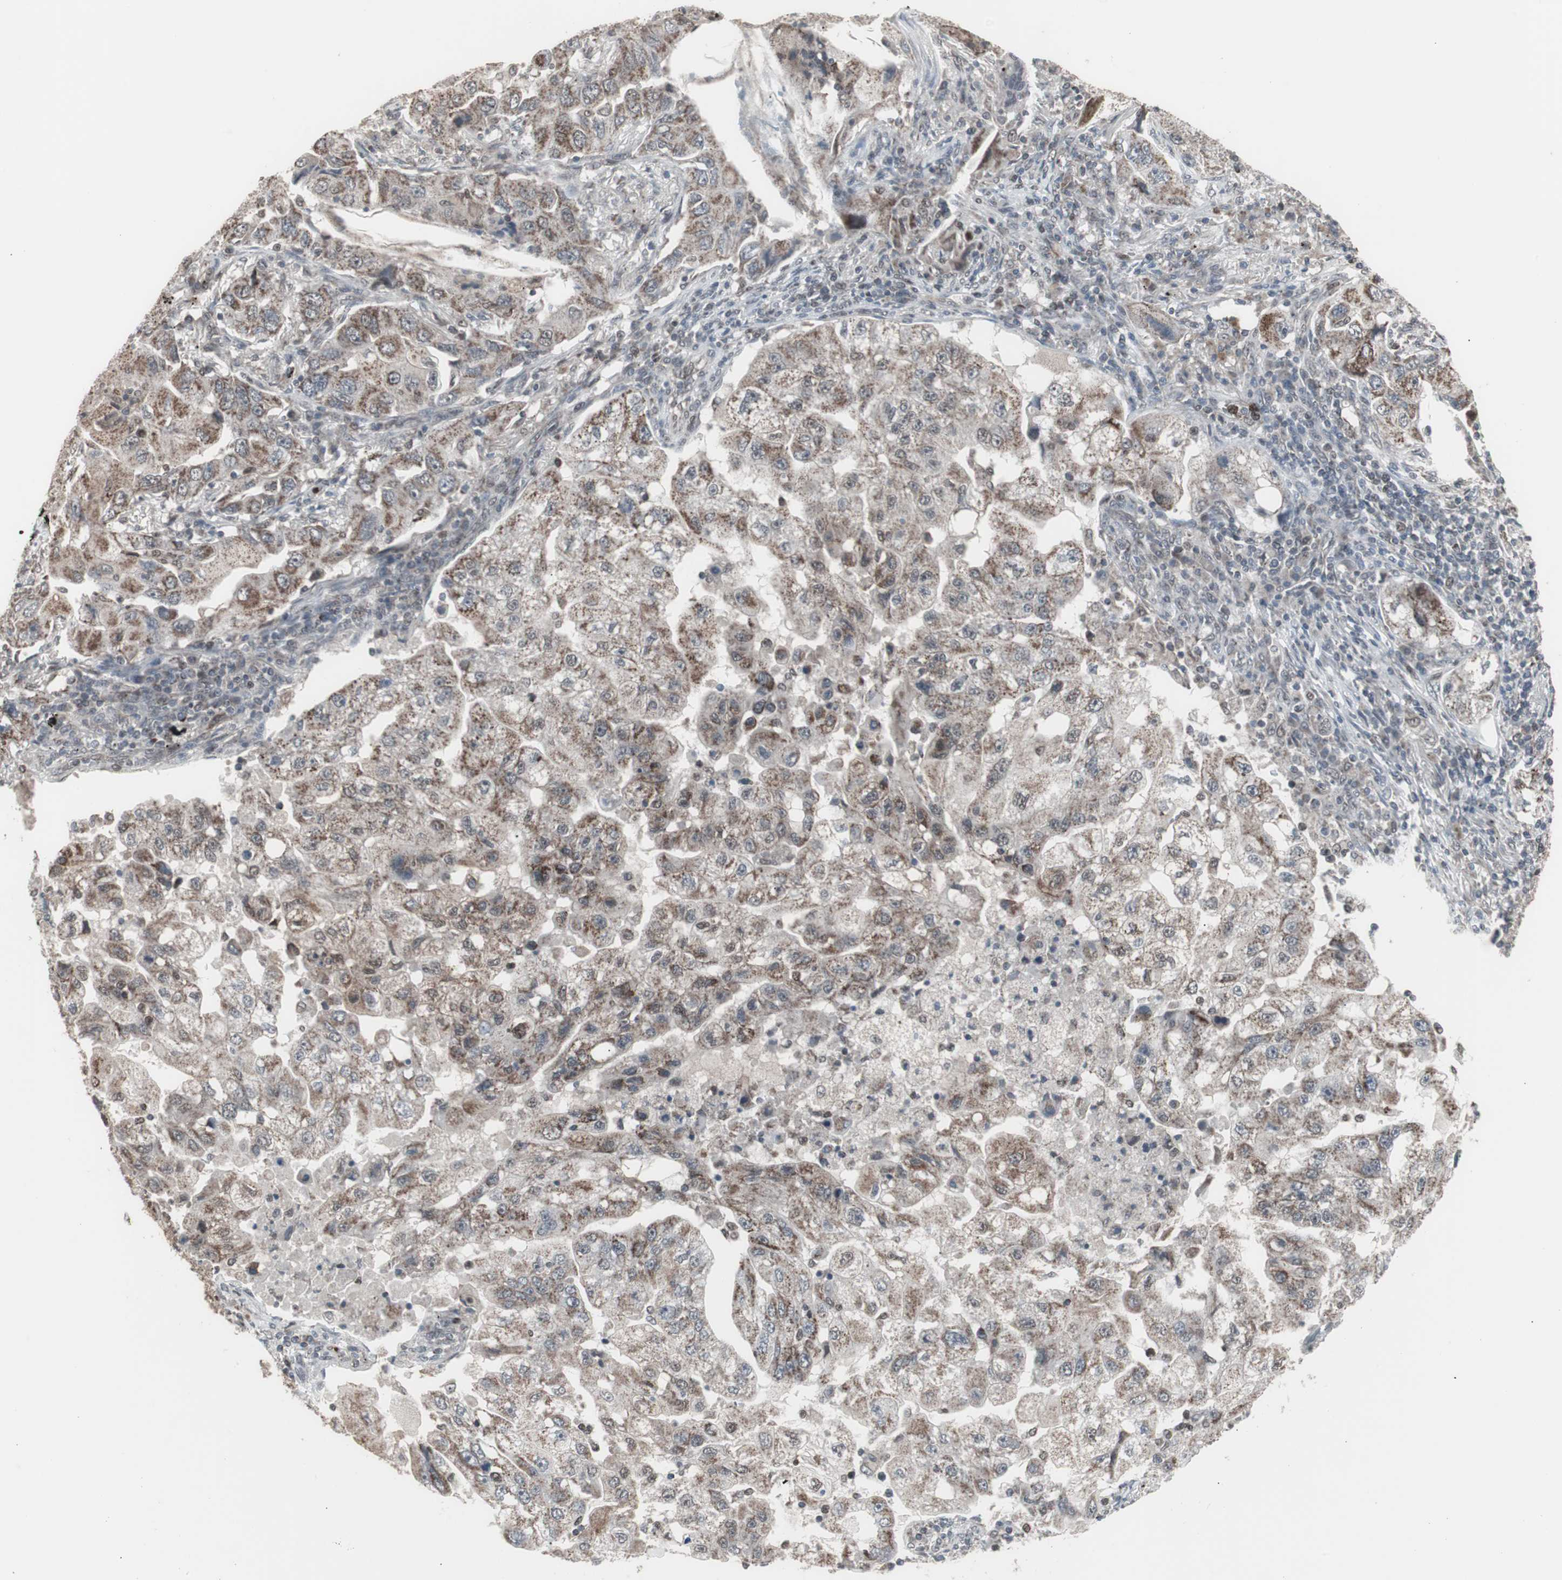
{"staining": {"intensity": "moderate", "quantity": "25%-75%", "location": "cytoplasmic/membranous,nuclear"}, "tissue": "lung cancer", "cell_type": "Tumor cells", "image_type": "cancer", "snomed": [{"axis": "morphology", "description": "Adenocarcinoma, NOS"}, {"axis": "topography", "description": "Lung"}], "caption": "Lung adenocarcinoma stained with a protein marker demonstrates moderate staining in tumor cells.", "gene": "RXRA", "patient": {"sex": "female", "age": 65}}